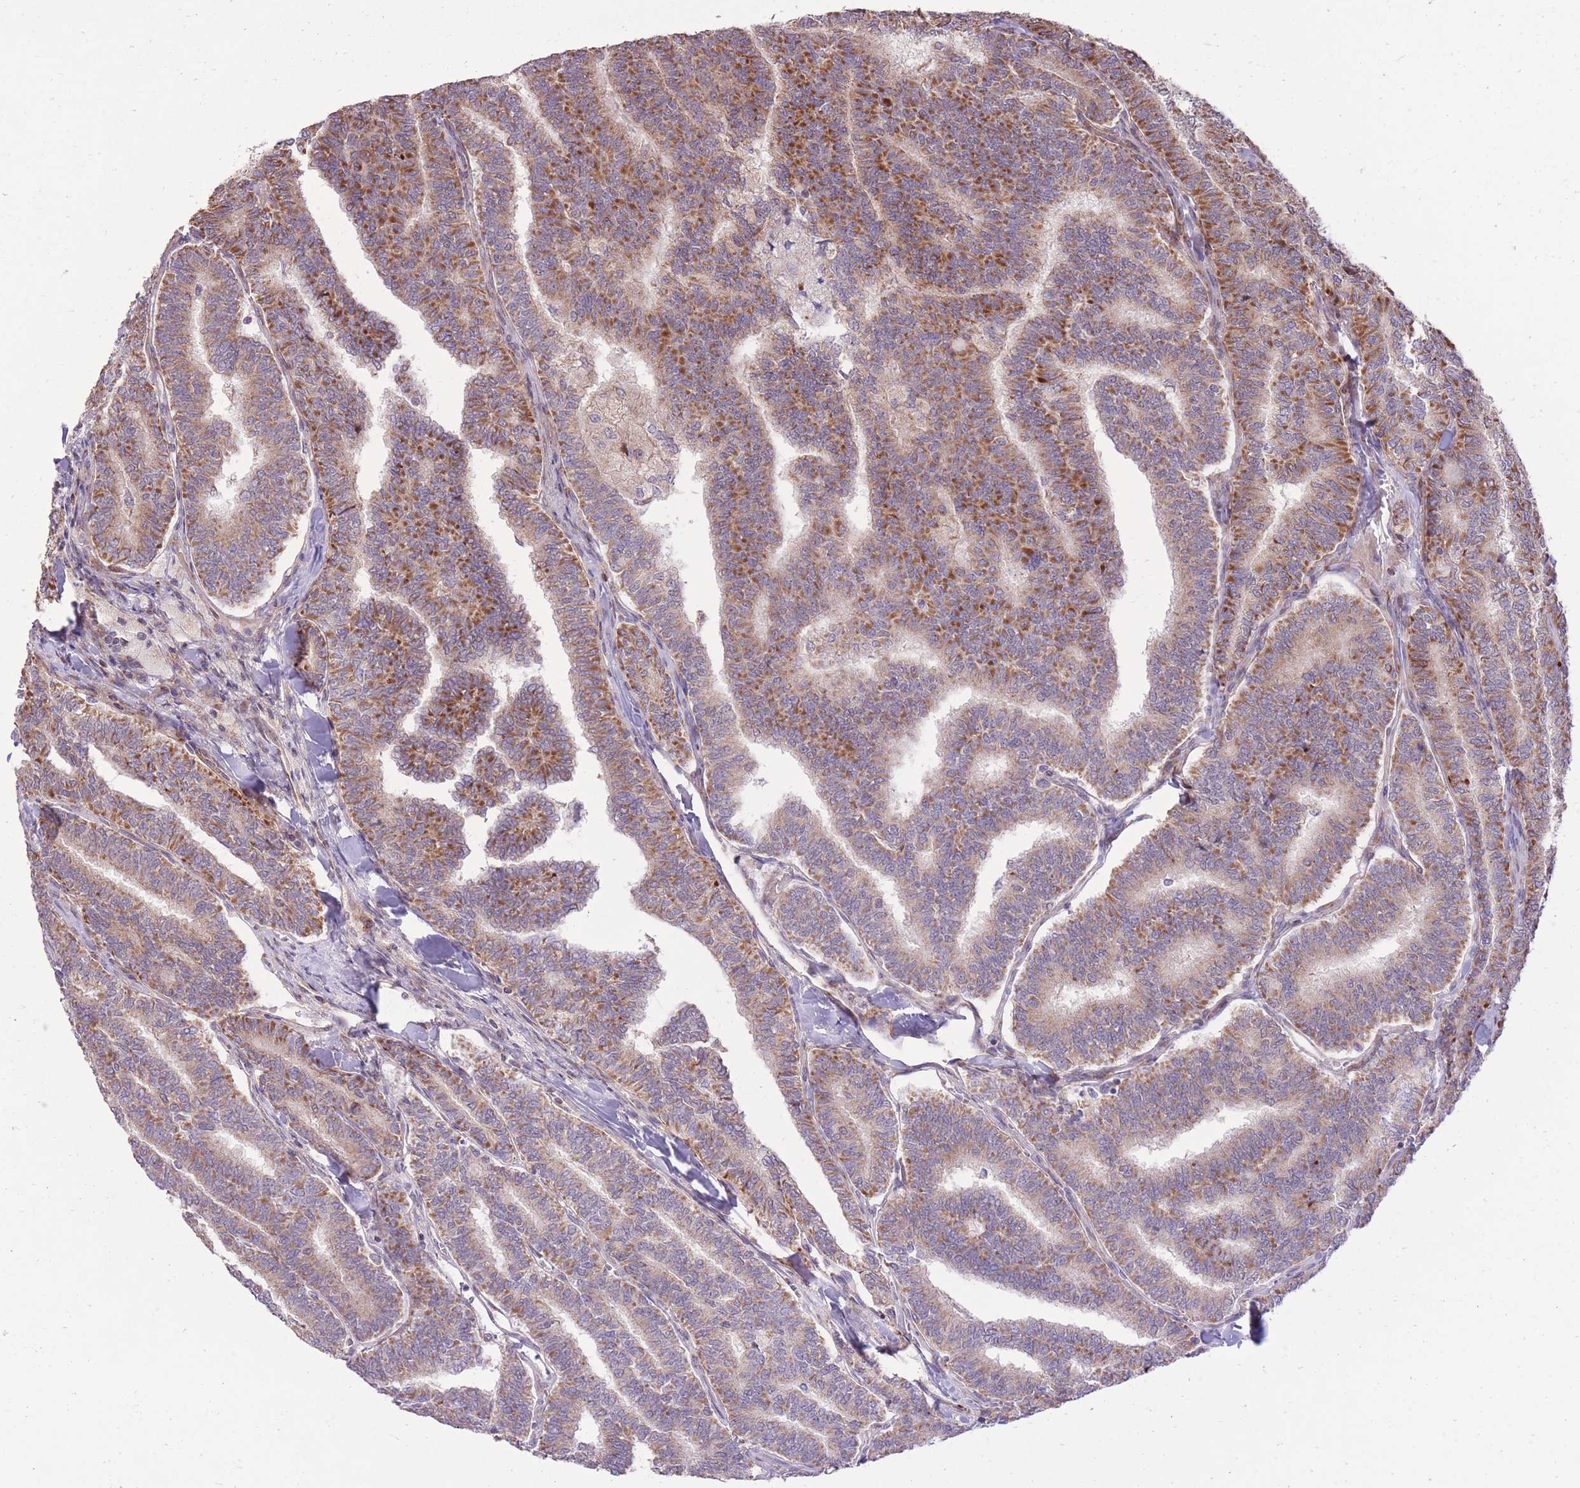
{"staining": {"intensity": "moderate", "quantity": ">75%", "location": "cytoplasmic/membranous"}, "tissue": "thyroid cancer", "cell_type": "Tumor cells", "image_type": "cancer", "snomed": [{"axis": "morphology", "description": "Papillary adenocarcinoma, NOS"}, {"axis": "topography", "description": "Thyroid gland"}], "caption": "Immunohistochemical staining of human thyroid cancer (papillary adenocarcinoma) reveals medium levels of moderate cytoplasmic/membranous protein positivity in approximately >75% of tumor cells.", "gene": "SLC4A4", "patient": {"sex": "female", "age": 35}}